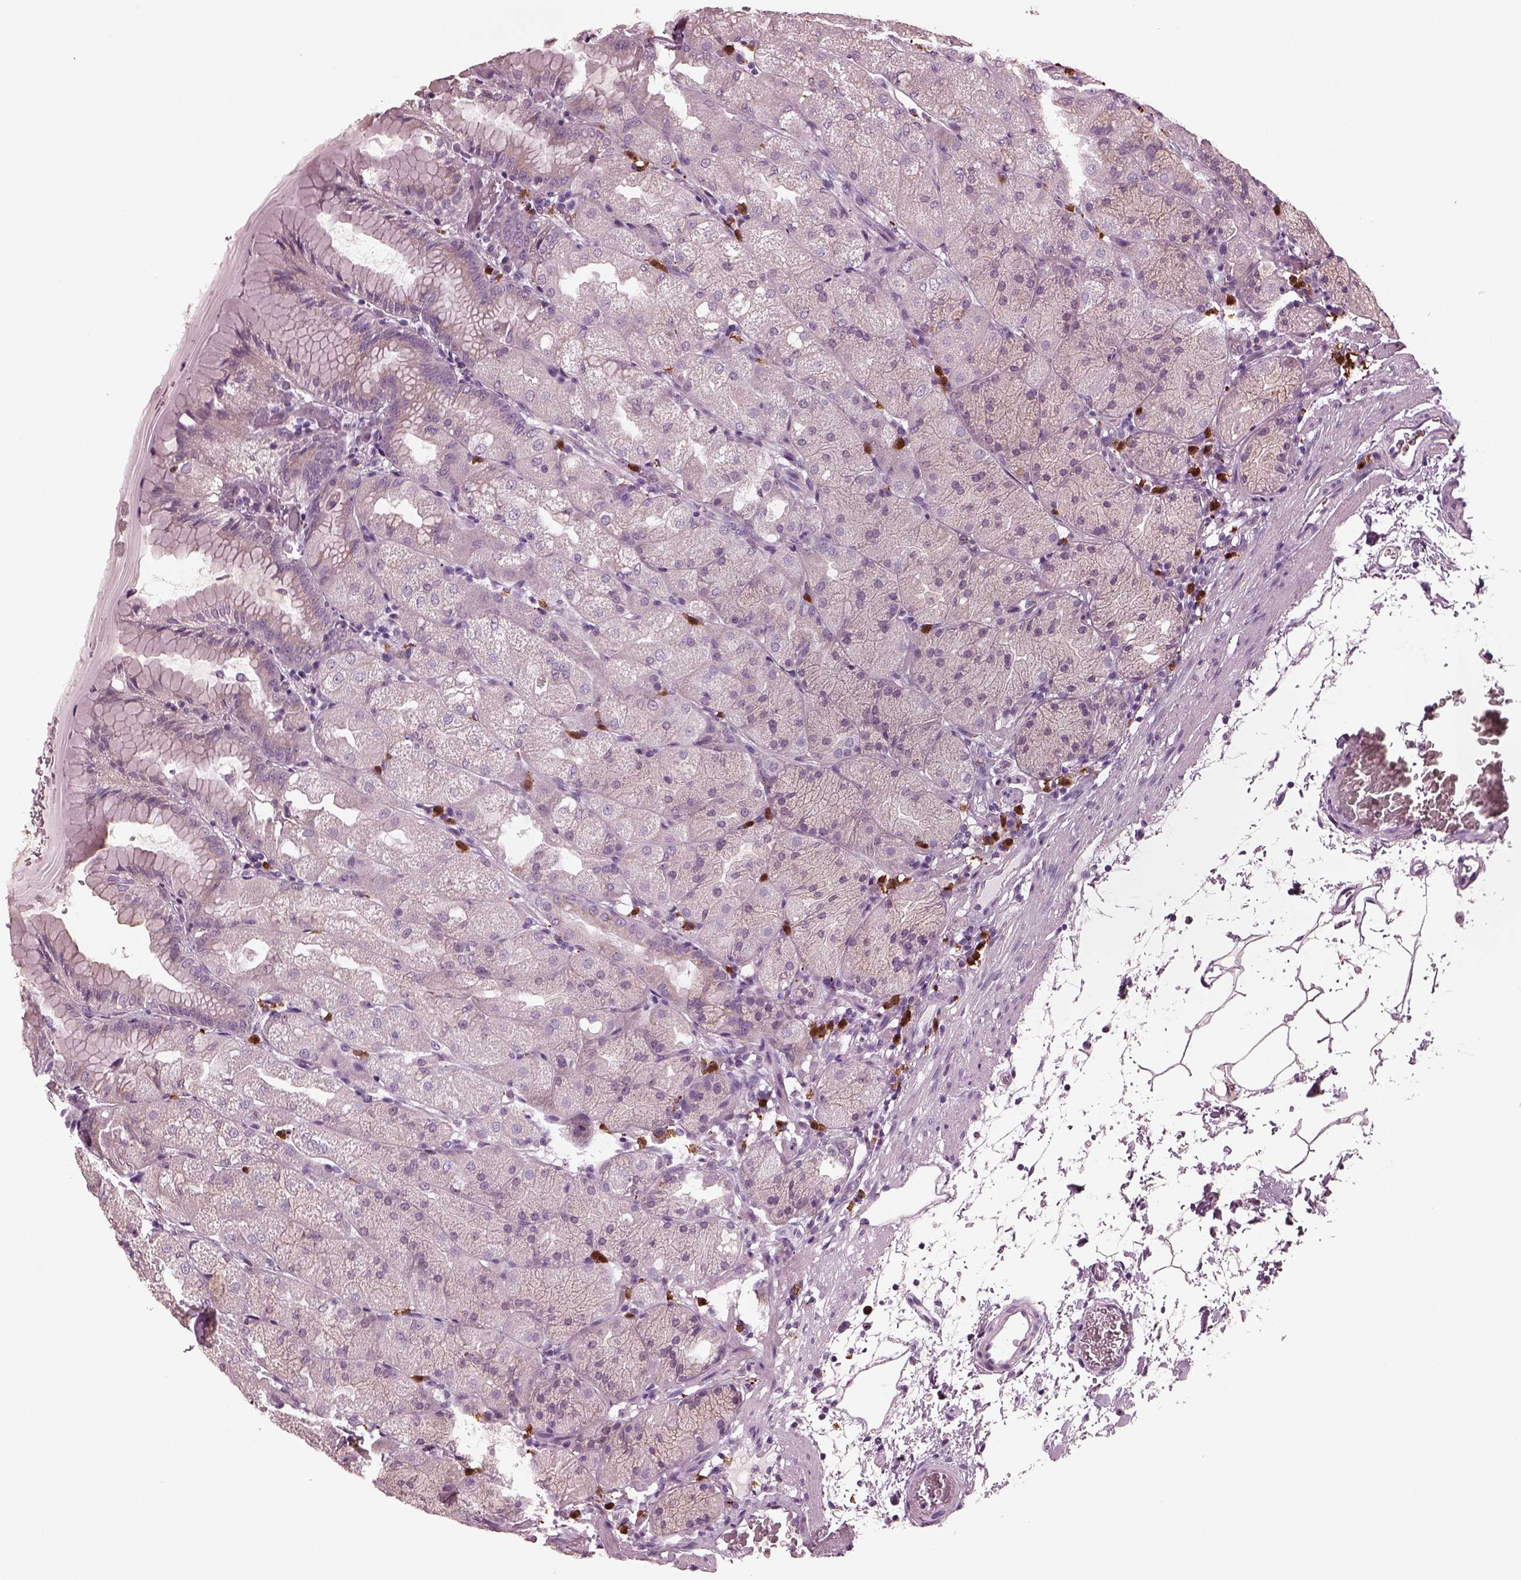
{"staining": {"intensity": "negative", "quantity": "none", "location": "none"}, "tissue": "stomach", "cell_type": "Glandular cells", "image_type": "normal", "snomed": [{"axis": "morphology", "description": "Normal tissue, NOS"}, {"axis": "topography", "description": "Stomach, upper"}, {"axis": "topography", "description": "Stomach"}, {"axis": "topography", "description": "Stomach, lower"}], "caption": "High magnification brightfield microscopy of benign stomach stained with DAB (3,3'-diaminobenzidine) (brown) and counterstained with hematoxylin (blue): glandular cells show no significant positivity. (Immunohistochemistry (ihc), brightfield microscopy, high magnification).", "gene": "SLAMF8", "patient": {"sex": "male", "age": 62}}